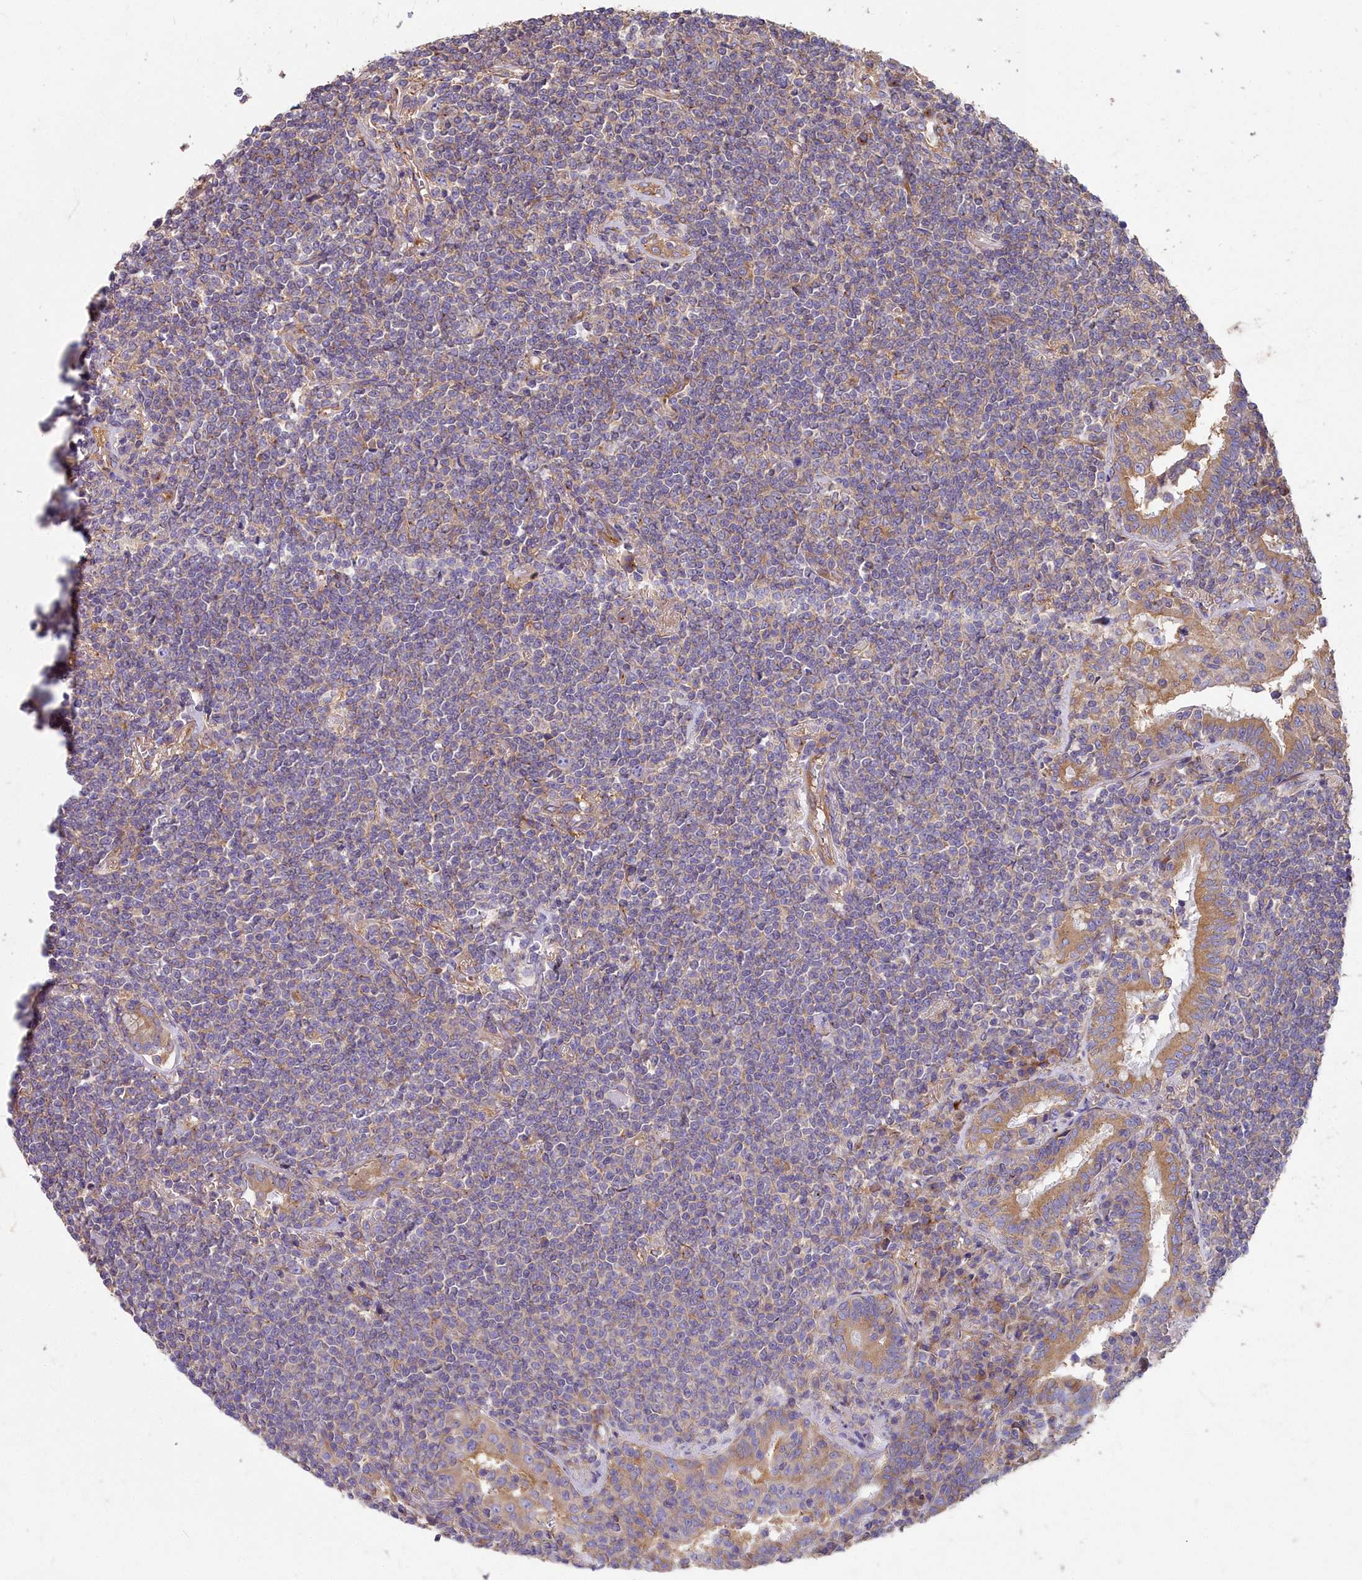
{"staining": {"intensity": "negative", "quantity": "none", "location": "none"}, "tissue": "lymphoma", "cell_type": "Tumor cells", "image_type": "cancer", "snomed": [{"axis": "morphology", "description": "Malignant lymphoma, non-Hodgkin's type, Low grade"}, {"axis": "topography", "description": "Lung"}], "caption": "This is a histopathology image of immunohistochemistry (IHC) staining of low-grade malignant lymphoma, non-Hodgkin's type, which shows no positivity in tumor cells.", "gene": "DCTN3", "patient": {"sex": "female", "age": 71}}